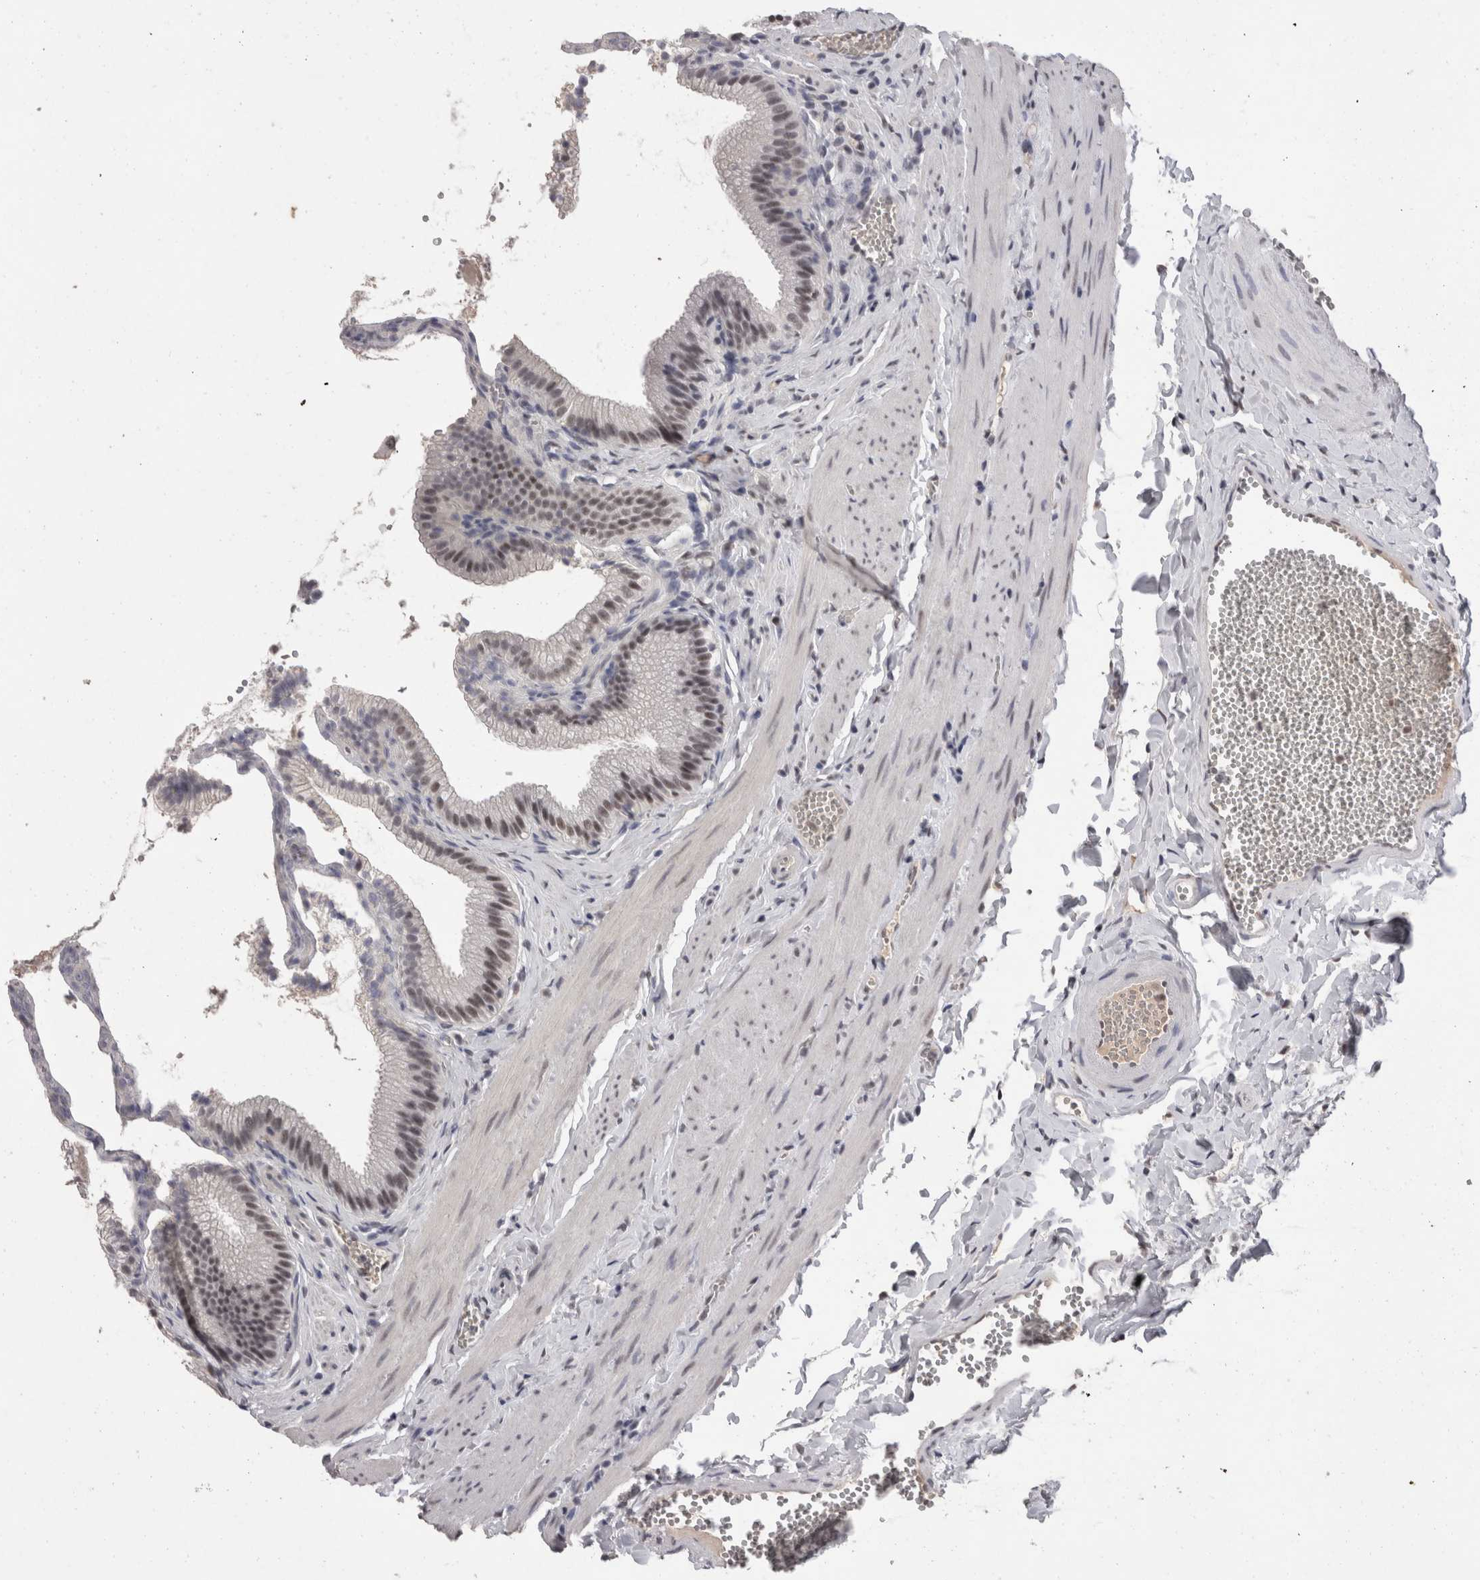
{"staining": {"intensity": "moderate", "quantity": "25%-75%", "location": "nuclear"}, "tissue": "gallbladder", "cell_type": "Glandular cells", "image_type": "normal", "snomed": [{"axis": "morphology", "description": "Normal tissue, NOS"}, {"axis": "topography", "description": "Gallbladder"}], "caption": "Protein expression analysis of normal gallbladder shows moderate nuclear expression in about 25%-75% of glandular cells. Using DAB (3,3'-diaminobenzidine) (brown) and hematoxylin (blue) stains, captured at high magnification using brightfield microscopy.", "gene": "DDX17", "patient": {"sex": "male", "age": 38}}